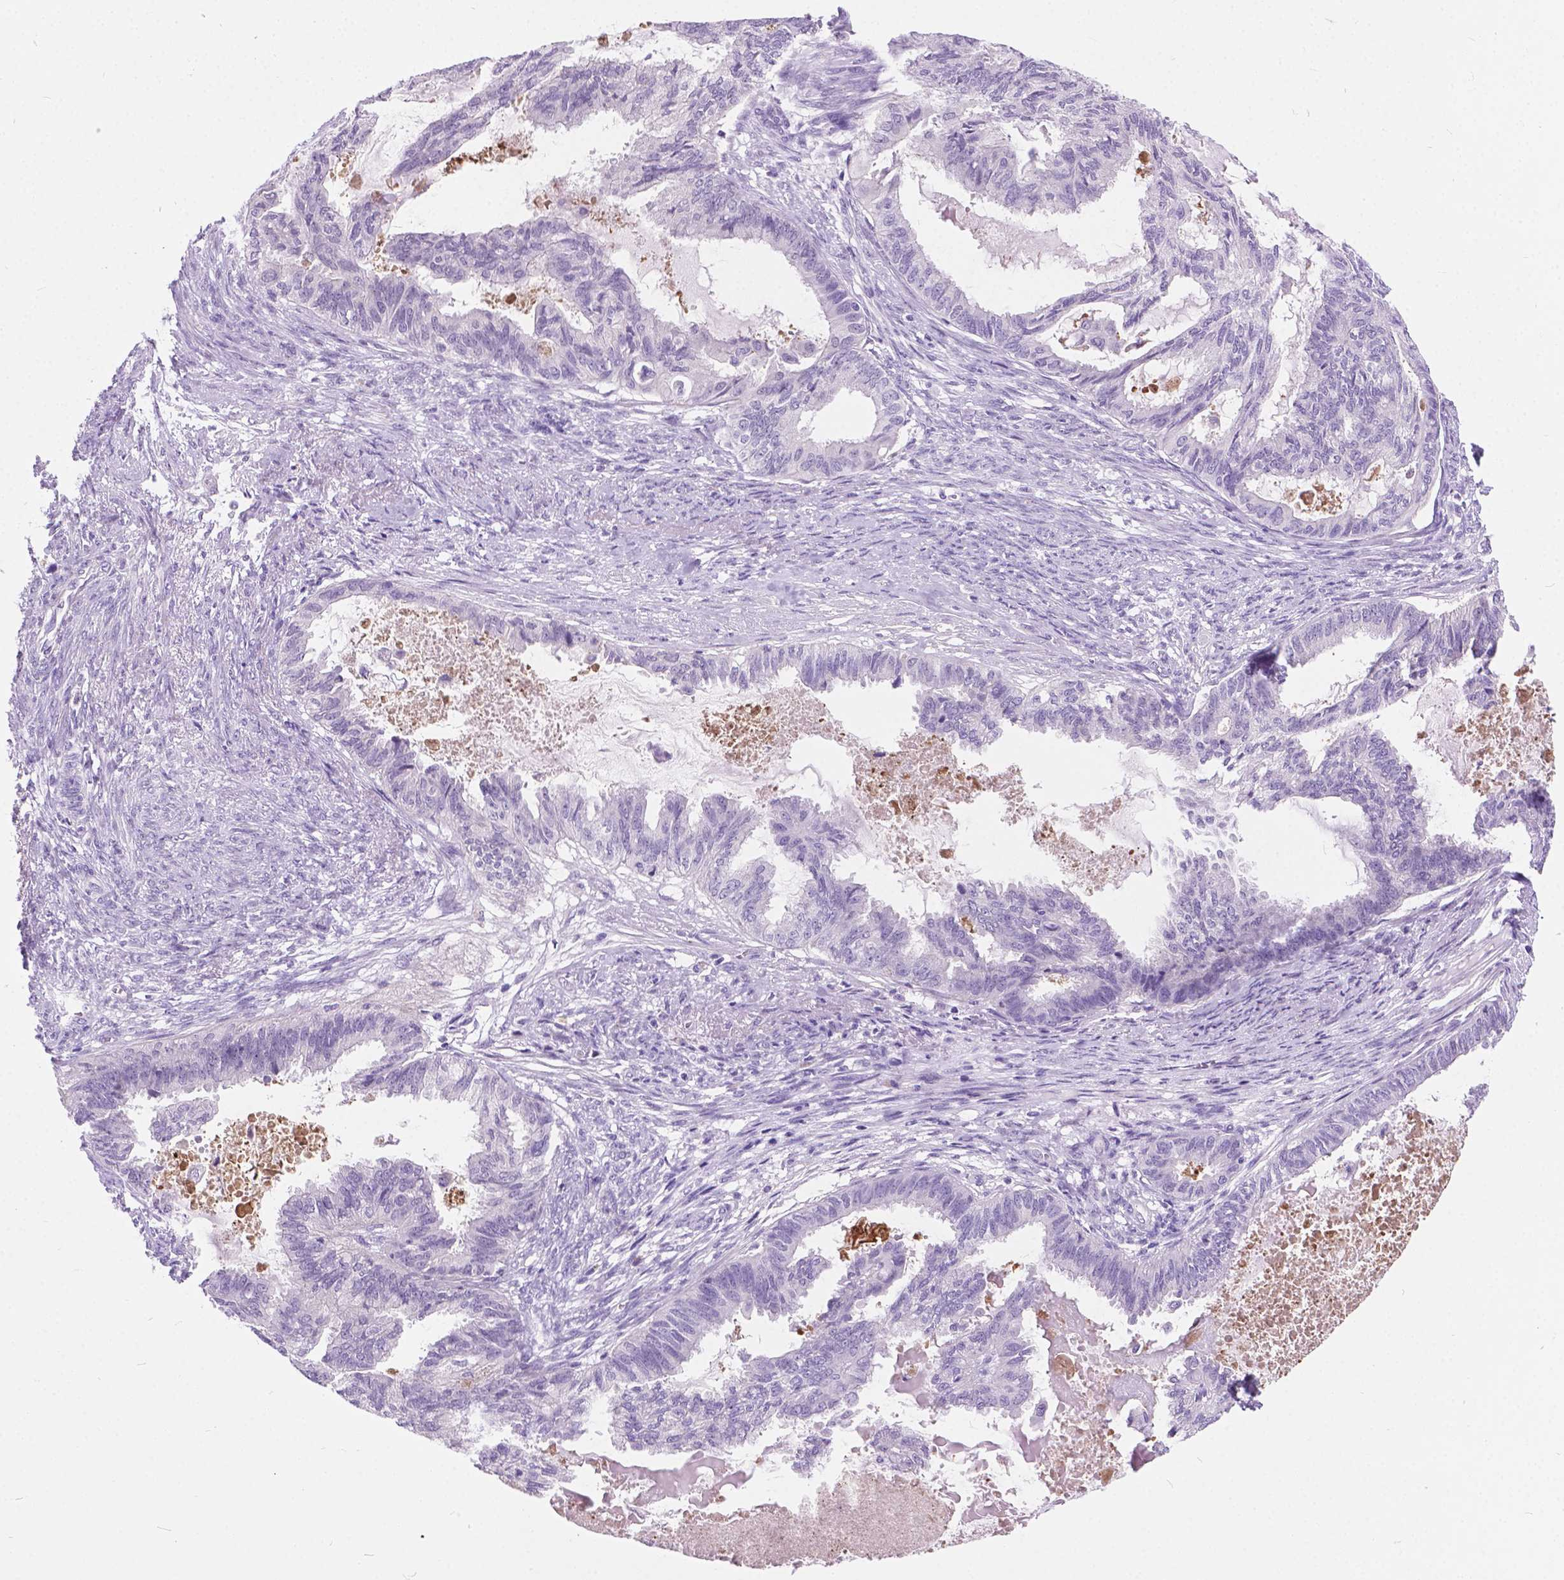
{"staining": {"intensity": "negative", "quantity": "none", "location": "none"}, "tissue": "endometrial cancer", "cell_type": "Tumor cells", "image_type": "cancer", "snomed": [{"axis": "morphology", "description": "Adenocarcinoma, NOS"}, {"axis": "topography", "description": "Endometrium"}], "caption": "Immunohistochemistry of human endometrial cancer (adenocarcinoma) shows no positivity in tumor cells.", "gene": "ARMS2", "patient": {"sex": "female", "age": 86}}